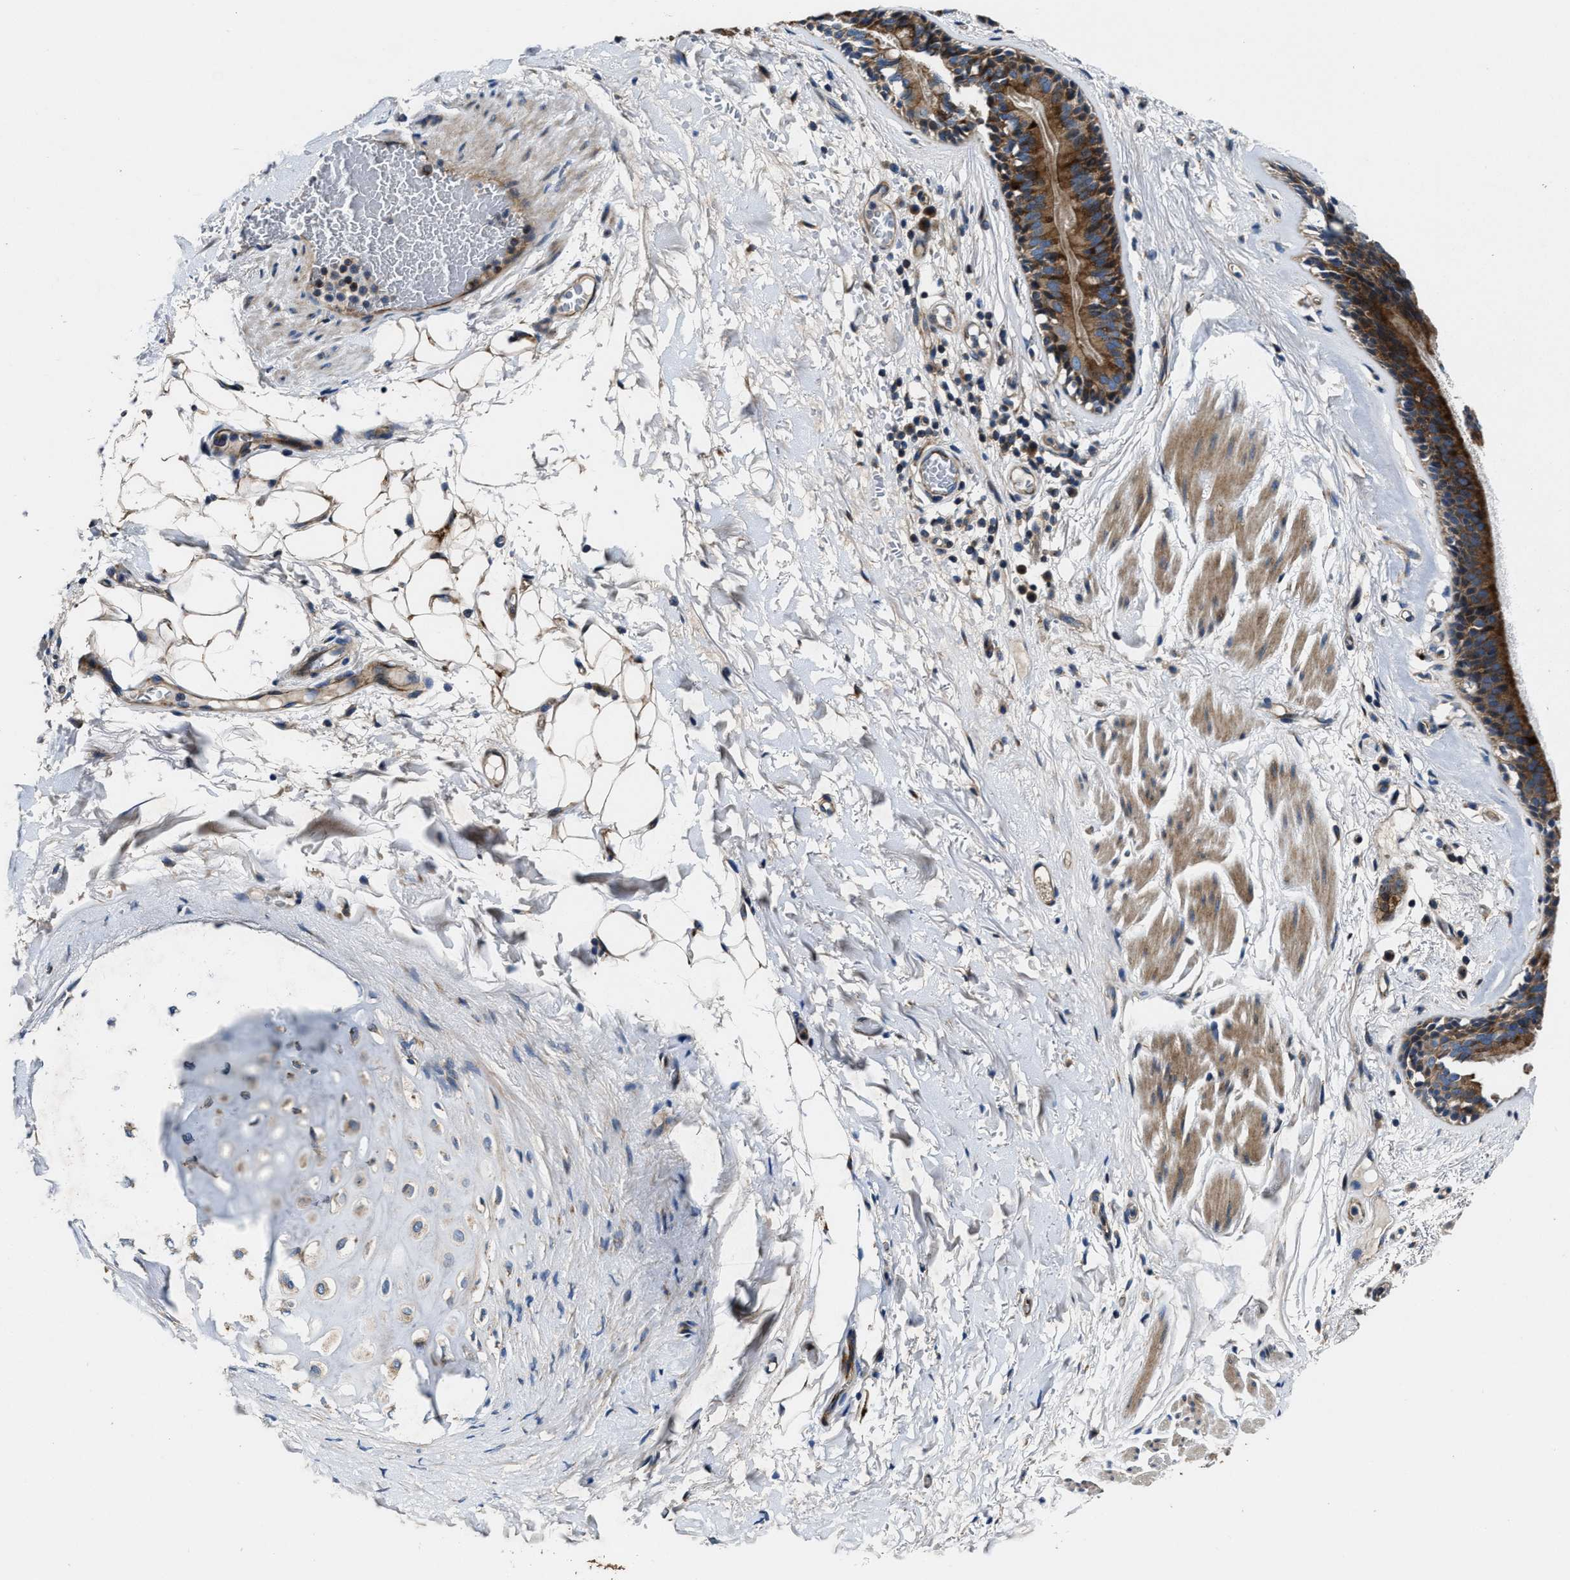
{"staining": {"intensity": "moderate", "quantity": ">75%", "location": "cytoplasmic/membranous"}, "tissue": "bronchus", "cell_type": "Respiratory epithelial cells", "image_type": "normal", "snomed": [{"axis": "morphology", "description": "Normal tissue, NOS"}, {"axis": "topography", "description": "Cartilage tissue"}], "caption": "A brown stain labels moderate cytoplasmic/membranous positivity of a protein in respiratory epithelial cells of normal bronchus.", "gene": "PTAR1", "patient": {"sex": "female", "age": 63}}